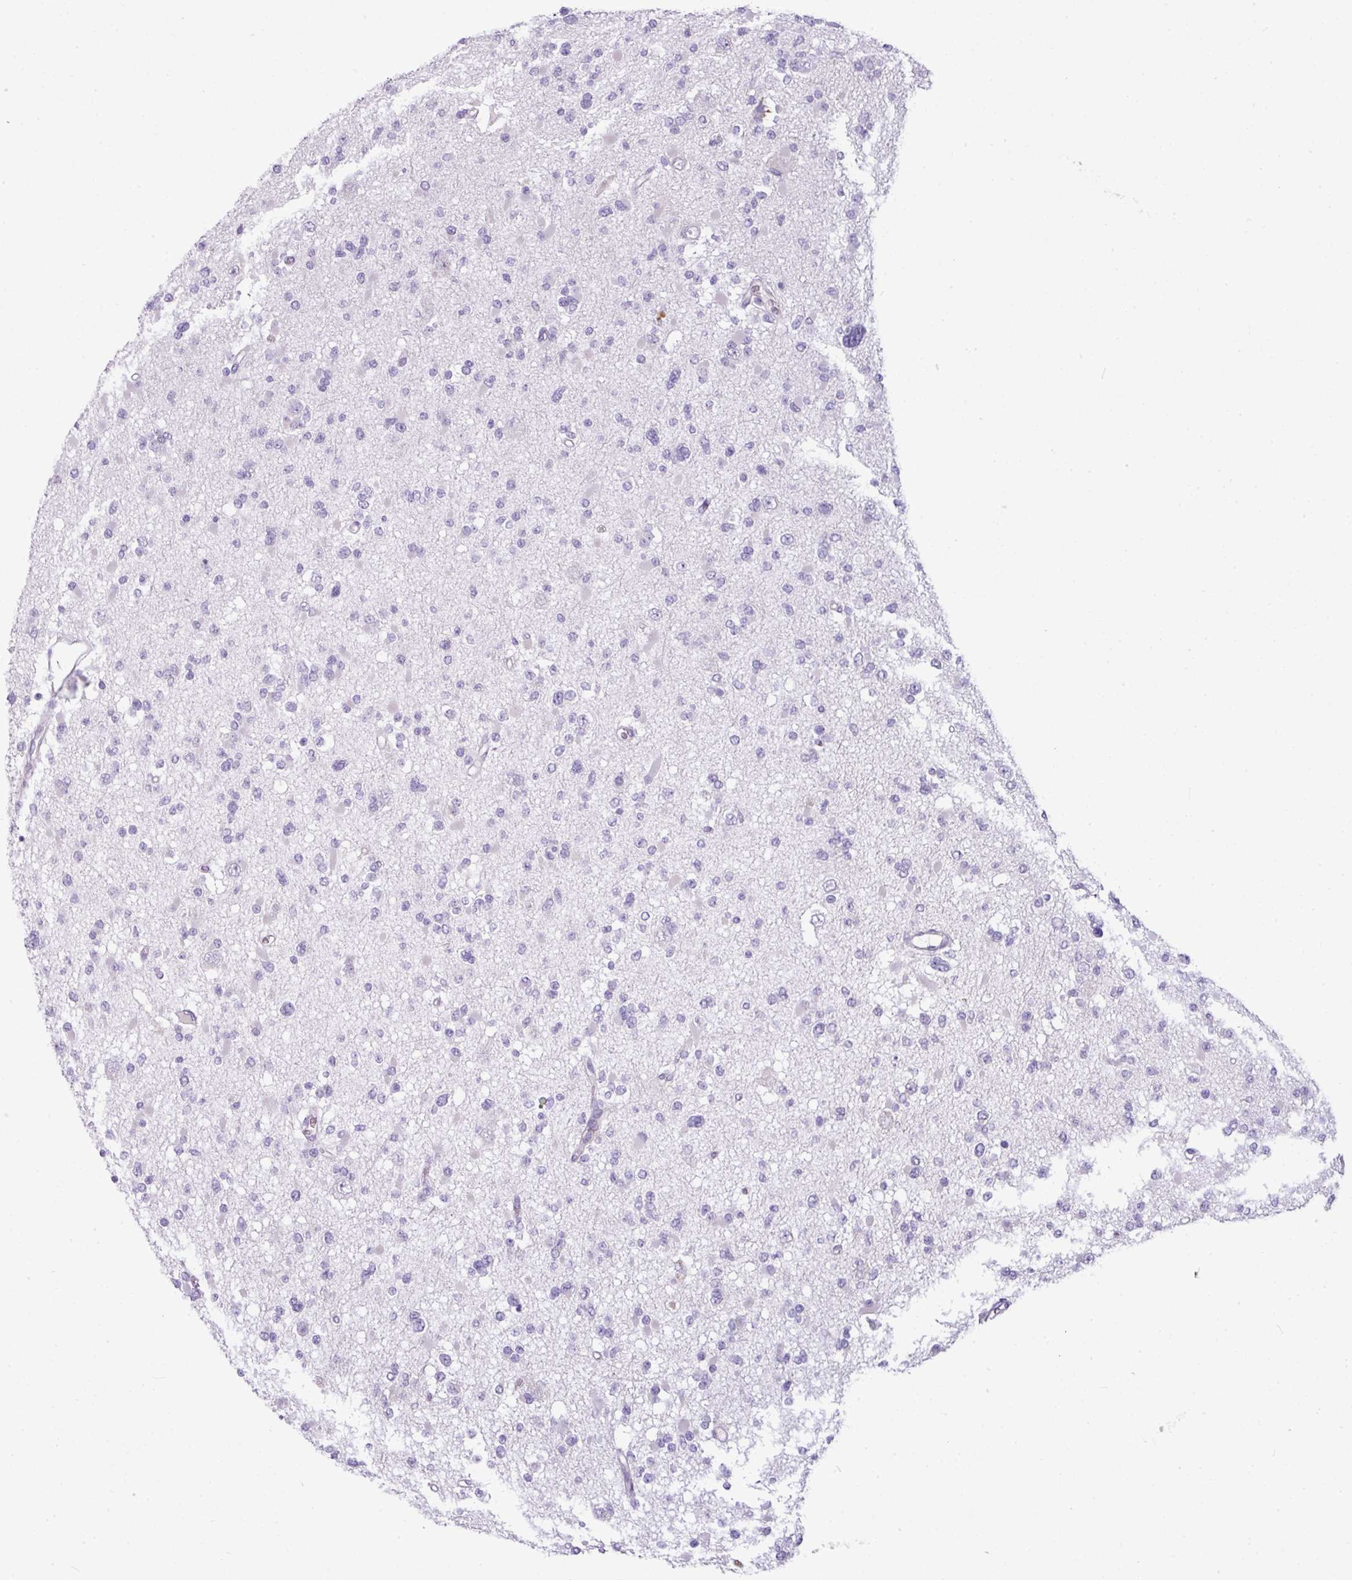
{"staining": {"intensity": "negative", "quantity": "none", "location": "none"}, "tissue": "glioma", "cell_type": "Tumor cells", "image_type": "cancer", "snomed": [{"axis": "morphology", "description": "Glioma, malignant, Low grade"}, {"axis": "topography", "description": "Brain"}], "caption": "Photomicrograph shows no protein staining in tumor cells of glioma tissue.", "gene": "RGS21", "patient": {"sex": "female", "age": 22}}